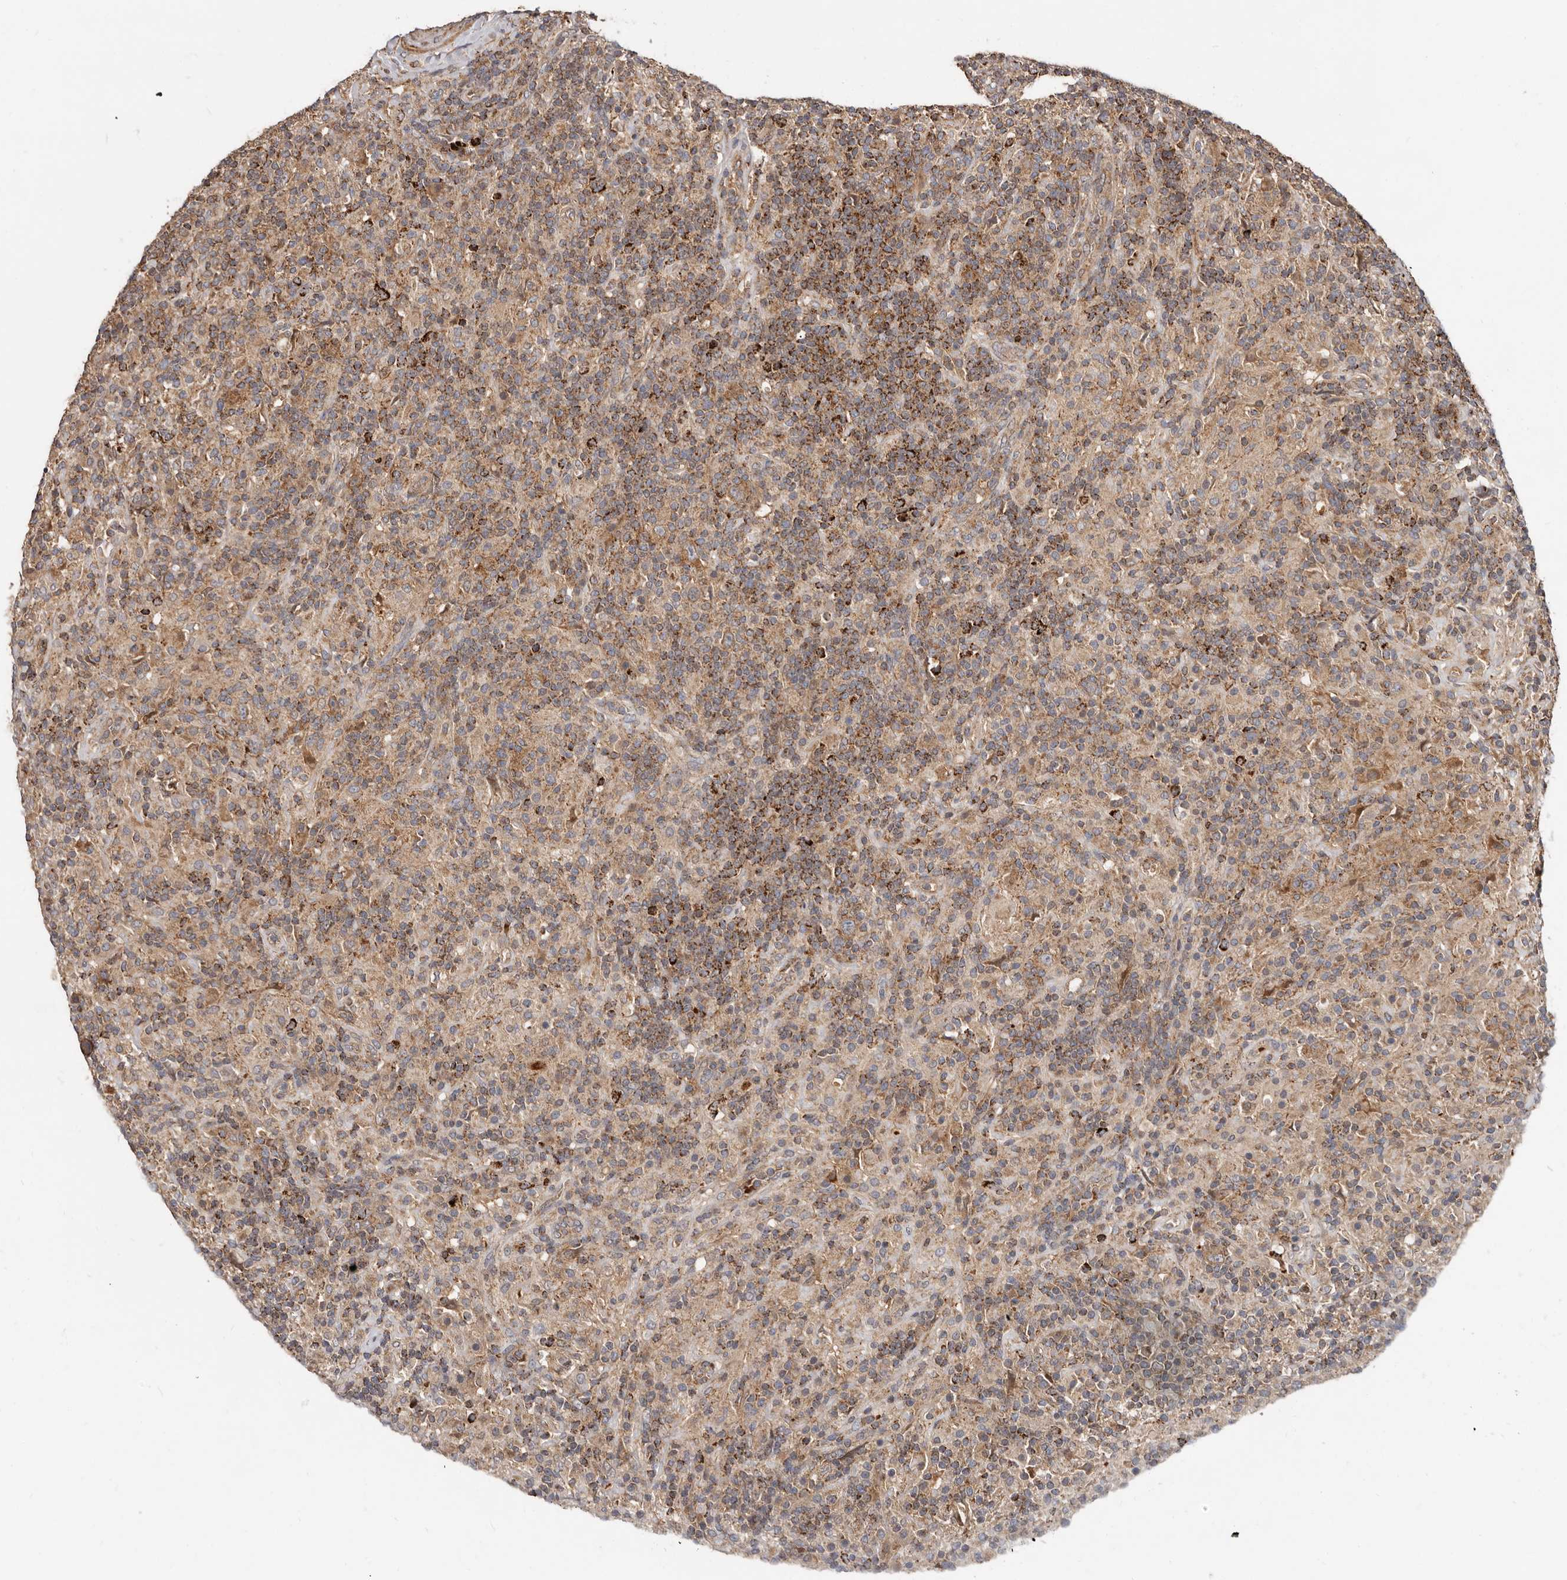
{"staining": {"intensity": "weak", "quantity": "25%-75%", "location": "cytoplasmic/membranous"}, "tissue": "lymphoma", "cell_type": "Tumor cells", "image_type": "cancer", "snomed": [{"axis": "morphology", "description": "Hodgkin's disease, NOS"}, {"axis": "topography", "description": "Lymph node"}], "caption": "Immunohistochemical staining of Hodgkin's disease shows low levels of weak cytoplasmic/membranous expression in about 25%-75% of tumor cells.", "gene": "GOT1L1", "patient": {"sex": "male", "age": 70}}